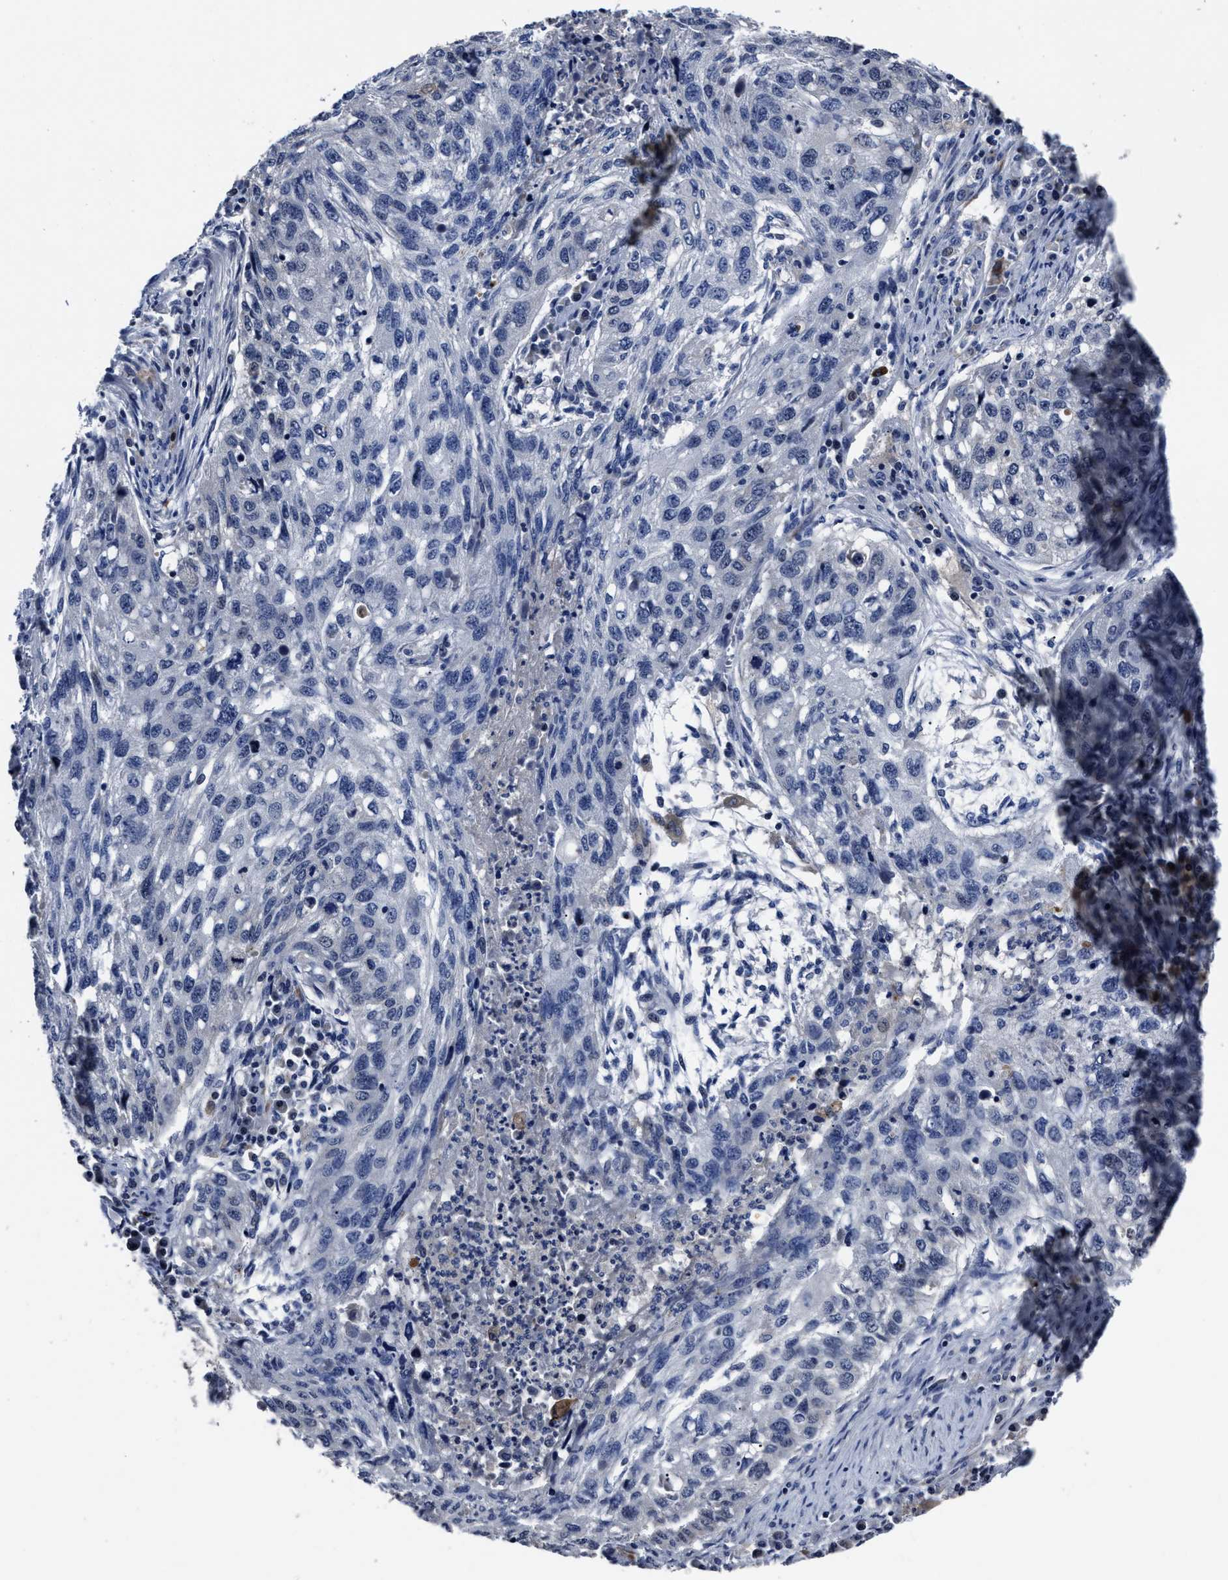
{"staining": {"intensity": "negative", "quantity": "none", "location": "none"}, "tissue": "lung cancer", "cell_type": "Tumor cells", "image_type": "cancer", "snomed": [{"axis": "morphology", "description": "Squamous cell carcinoma, NOS"}, {"axis": "topography", "description": "Lung"}], "caption": "A high-resolution micrograph shows immunohistochemistry staining of lung cancer, which displays no significant staining in tumor cells. The staining is performed using DAB (3,3'-diaminobenzidine) brown chromogen with nuclei counter-stained in using hematoxylin.", "gene": "RSBN1L", "patient": {"sex": "female", "age": 63}}